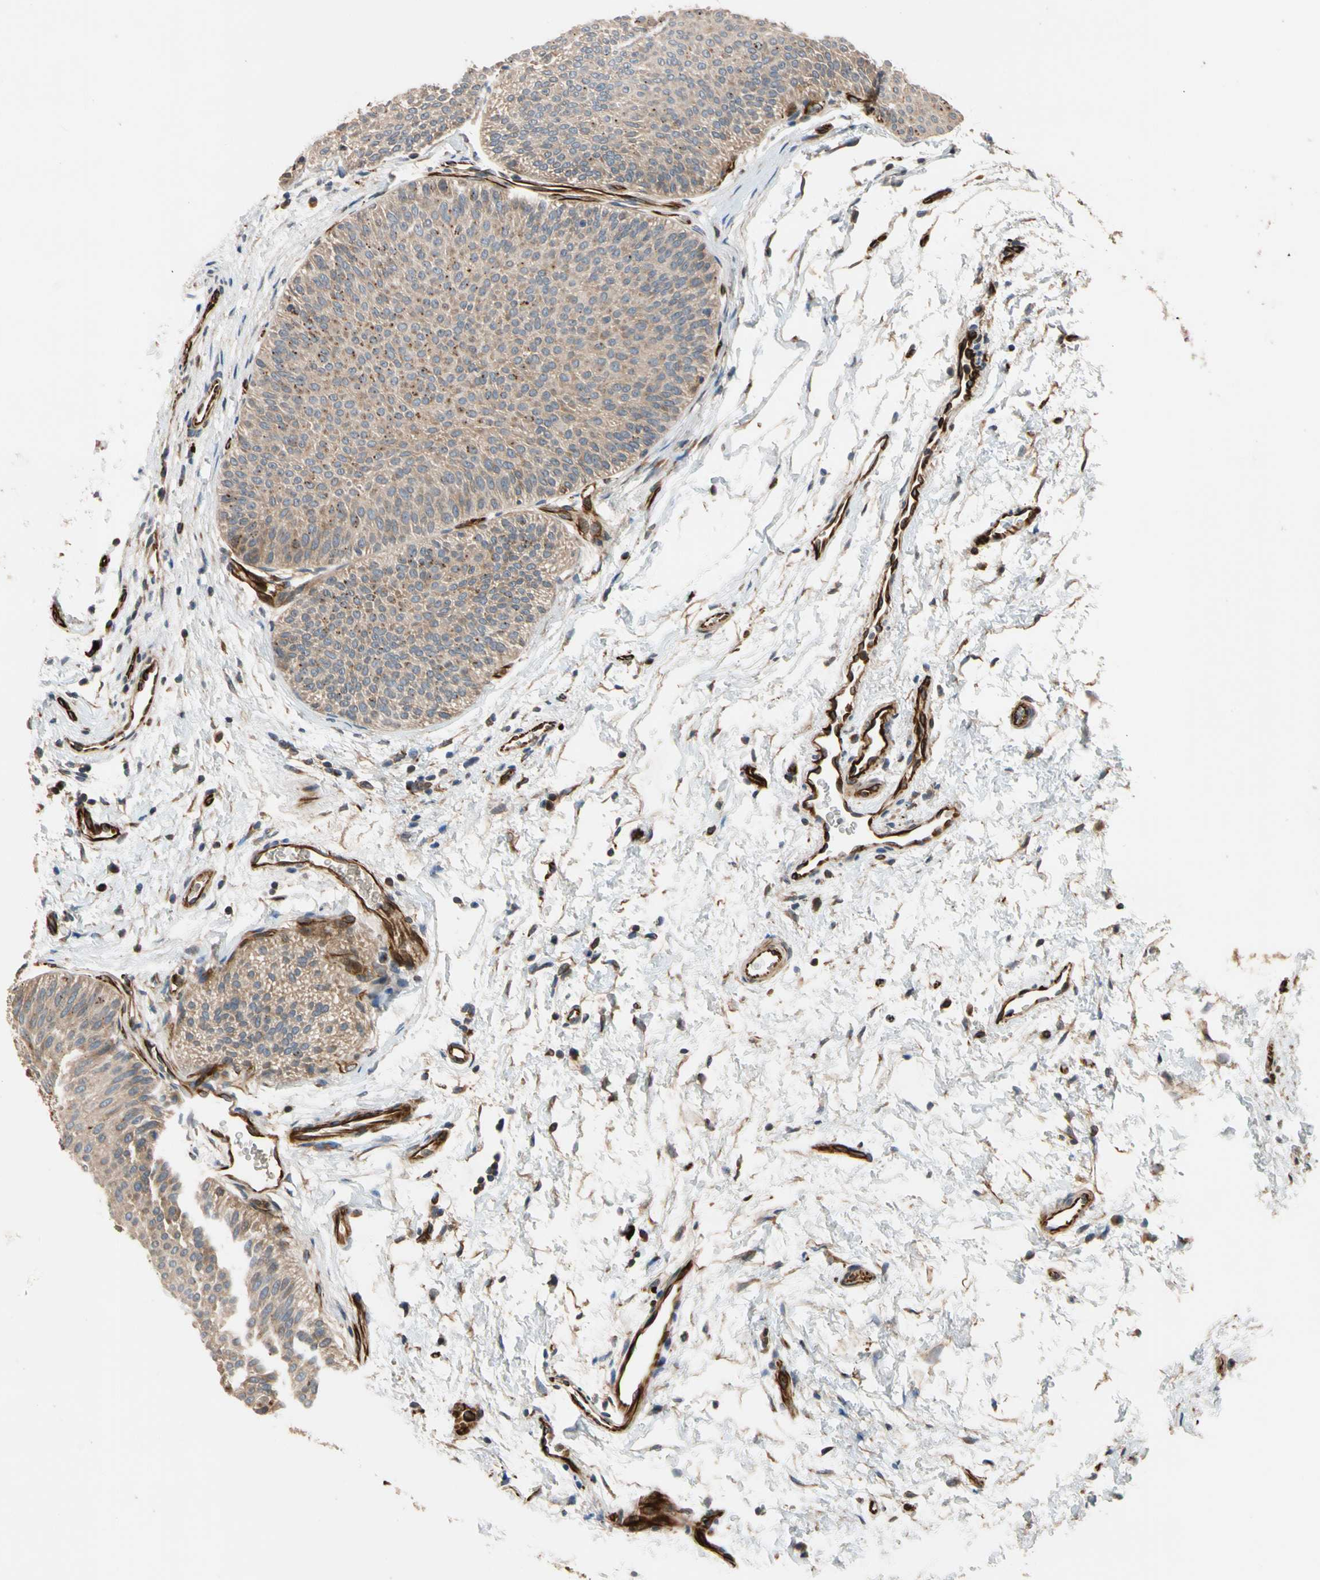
{"staining": {"intensity": "weak", "quantity": ">75%", "location": "cytoplasmic/membranous"}, "tissue": "urothelial cancer", "cell_type": "Tumor cells", "image_type": "cancer", "snomed": [{"axis": "morphology", "description": "Urothelial carcinoma, Low grade"}, {"axis": "topography", "description": "Urinary bladder"}], "caption": "This image reveals urothelial cancer stained with immunohistochemistry (IHC) to label a protein in brown. The cytoplasmic/membranous of tumor cells show weak positivity for the protein. Nuclei are counter-stained blue.", "gene": "FGD6", "patient": {"sex": "female", "age": 60}}